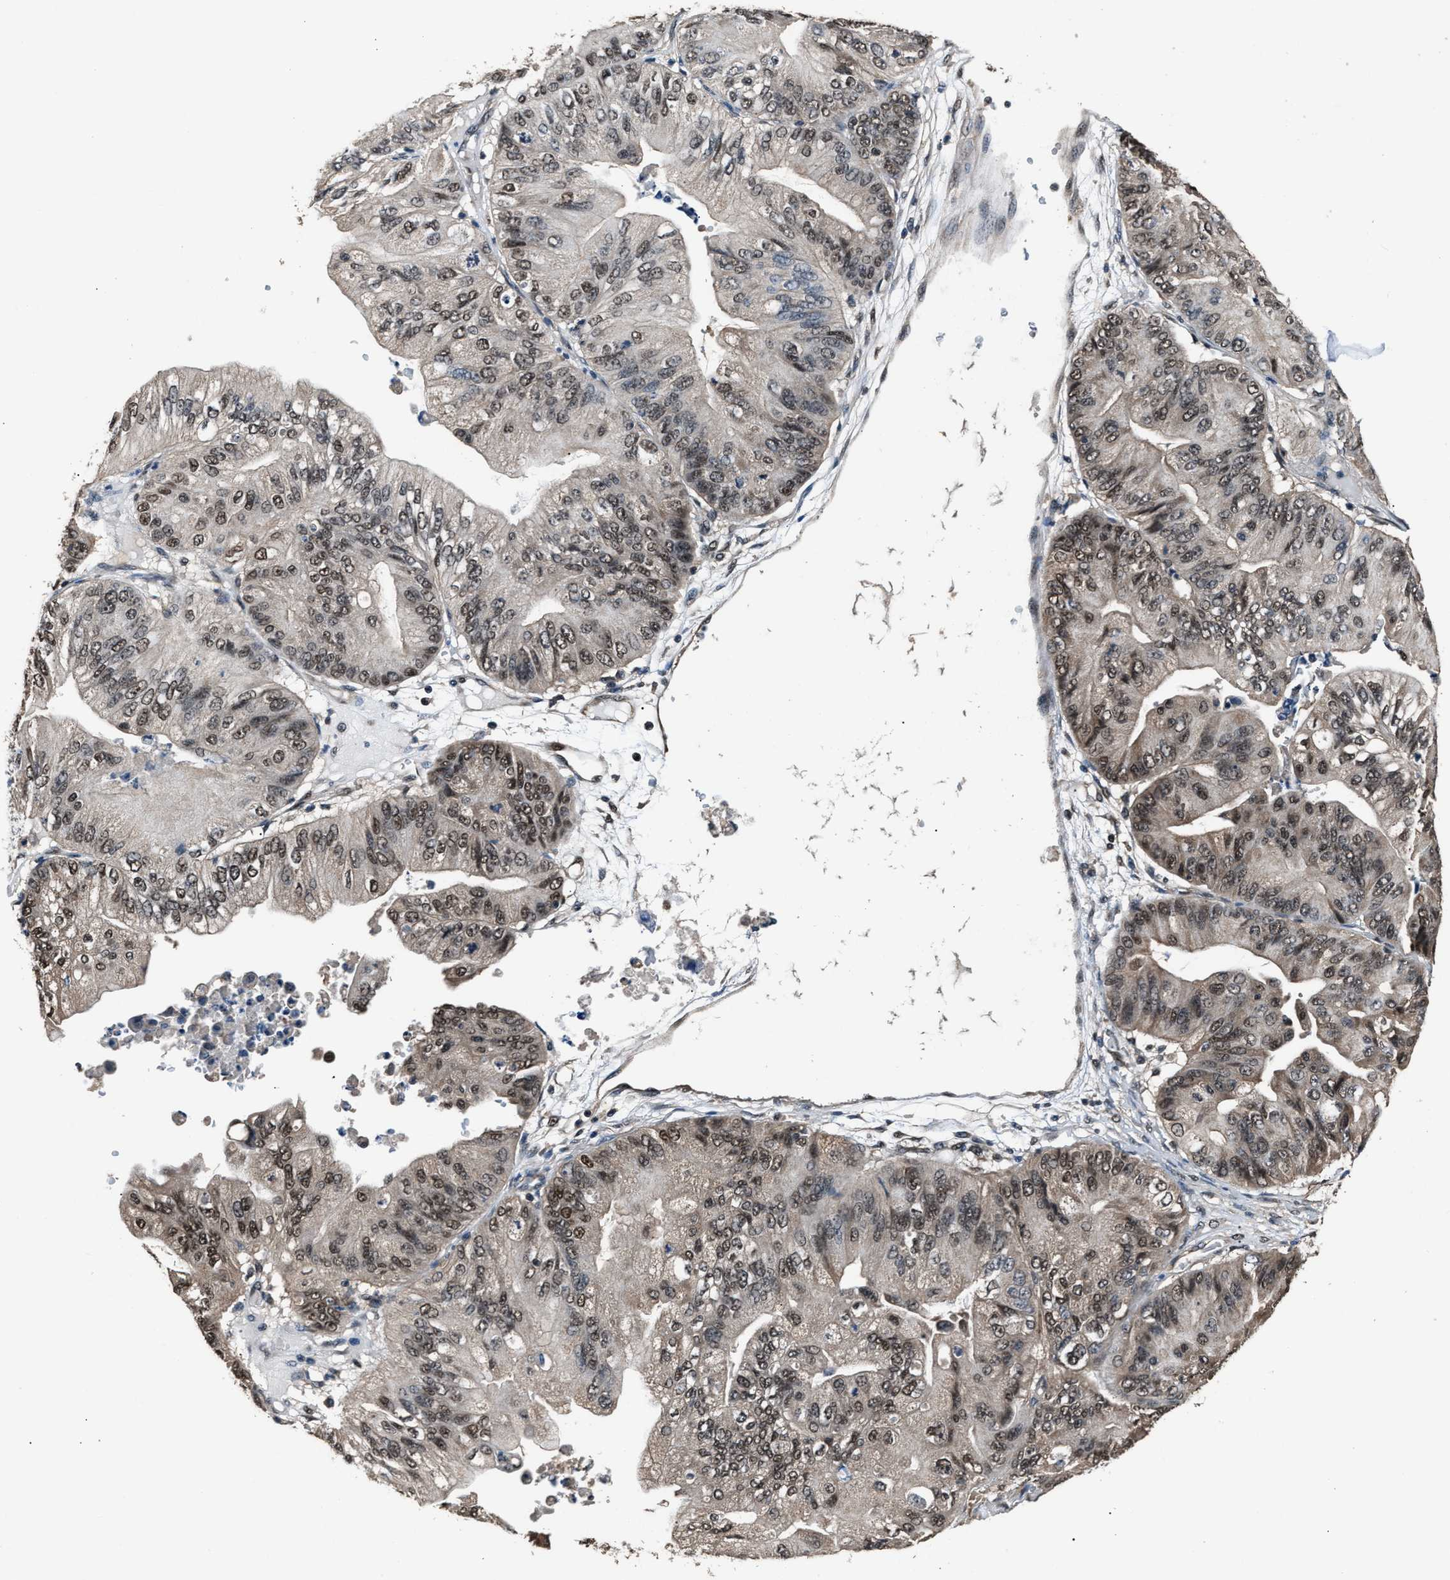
{"staining": {"intensity": "weak", "quantity": ">75%", "location": "nuclear"}, "tissue": "ovarian cancer", "cell_type": "Tumor cells", "image_type": "cancer", "snomed": [{"axis": "morphology", "description": "Cystadenocarcinoma, mucinous, NOS"}, {"axis": "topography", "description": "Ovary"}], "caption": "This is a photomicrograph of immunohistochemistry staining of ovarian cancer (mucinous cystadenocarcinoma), which shows weak expression in the nuclear of tumor cells.", "gene": "DFFA", "patient": {"sex": "female", "age": 61}}